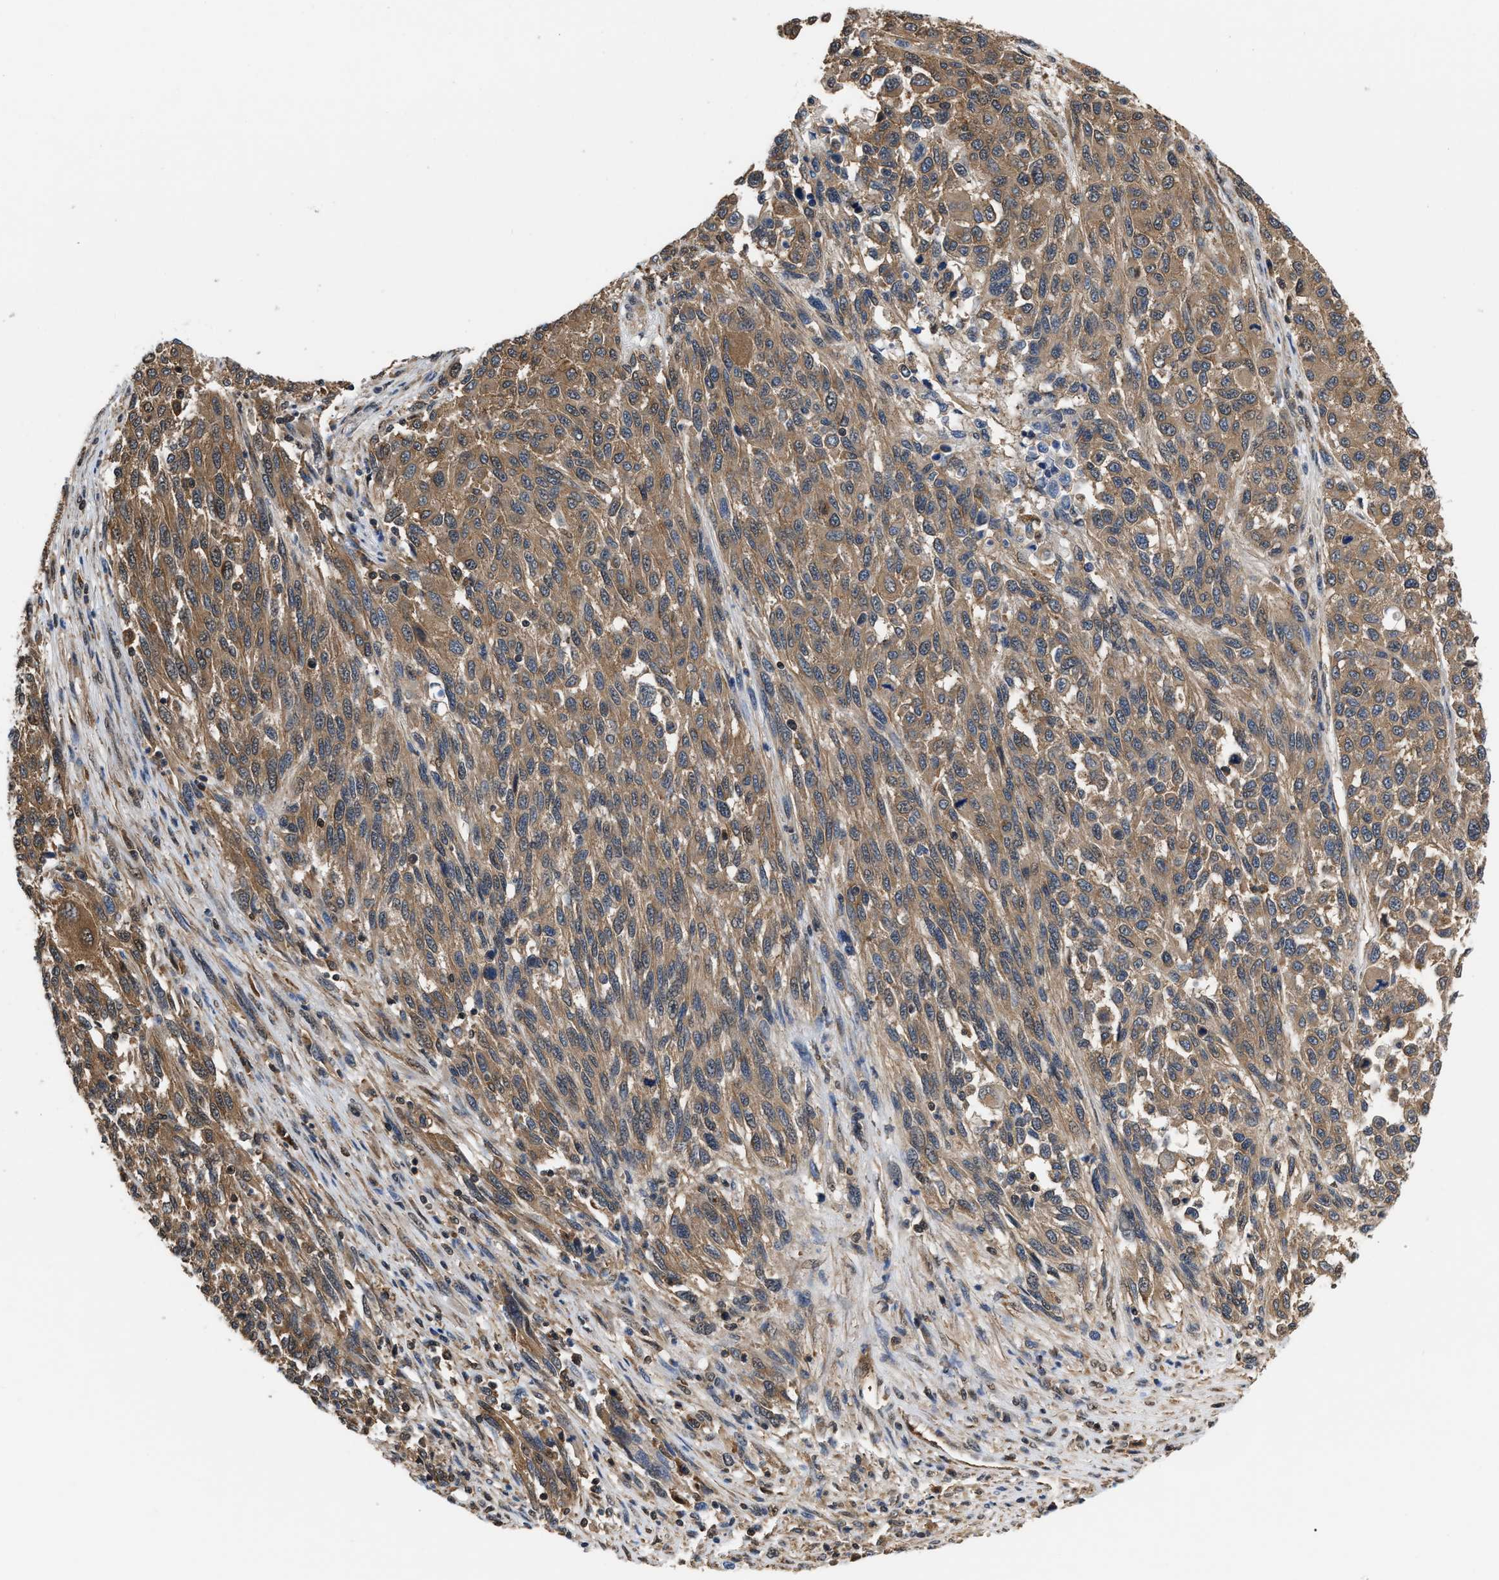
{"staining": {"intensity": "moderate", "quantity": ">75%", "location": "cytoplasmic/membranous"}, "tissue": "melanoma", "cell_type": "Tumor cells", "image_type": "cancer", "snomed": [{"axis": "morphology", "description": "Malignant melanoma, Metastatic site"}, {"axis": "topography", "description": "Lymph node"}], "caption": "An immunohistochemistry (IHC) image of tumor tissue is shown. Protein staining in brown shows moderate cytoplasmic/membranous positivity in melanoma within tumor cells.", "gene": "SCAI", "patient": {"sex": "male", "age": 61}}